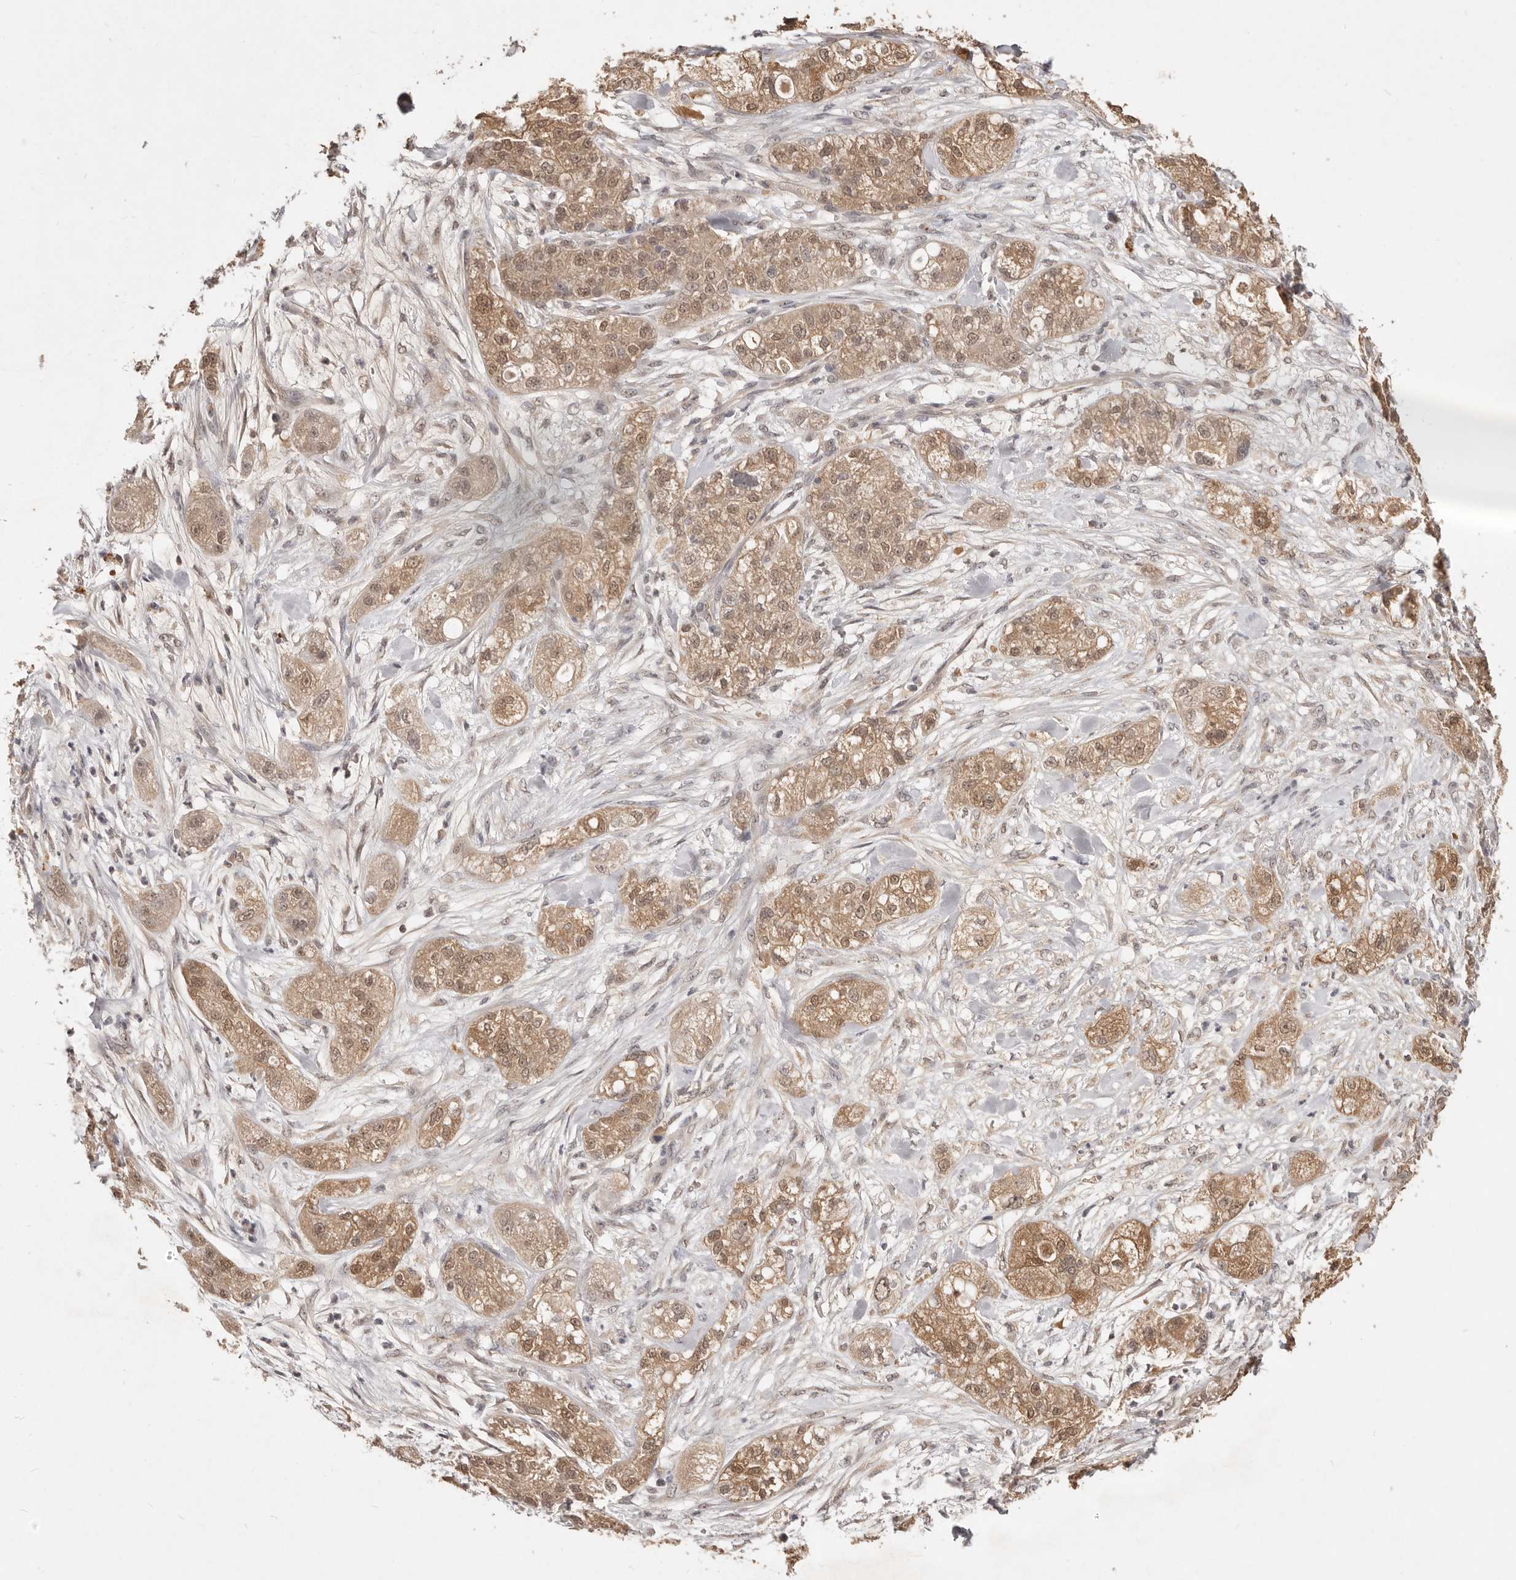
{"staining": {"intensity": "moderate", "quantity": ">75%", "location": "cytoplasmic/membranous,nuclear"}, "tissue": "pancreatic cancer", "cell_type": "Tumor cells", "image_type": "cancer", "snomed": [{"axis": "morphology", "description": "Adenocarcinoma, NOS"}, {"axis": "topography", "description": "Pancreas"}], "caption": "Adenocarcinoma (pancreatic) stained with a protein marker reveals moderate staining in tumor cells.", "gene": "TSPAN13", "patient": {"sex": "female", "age": 78}}